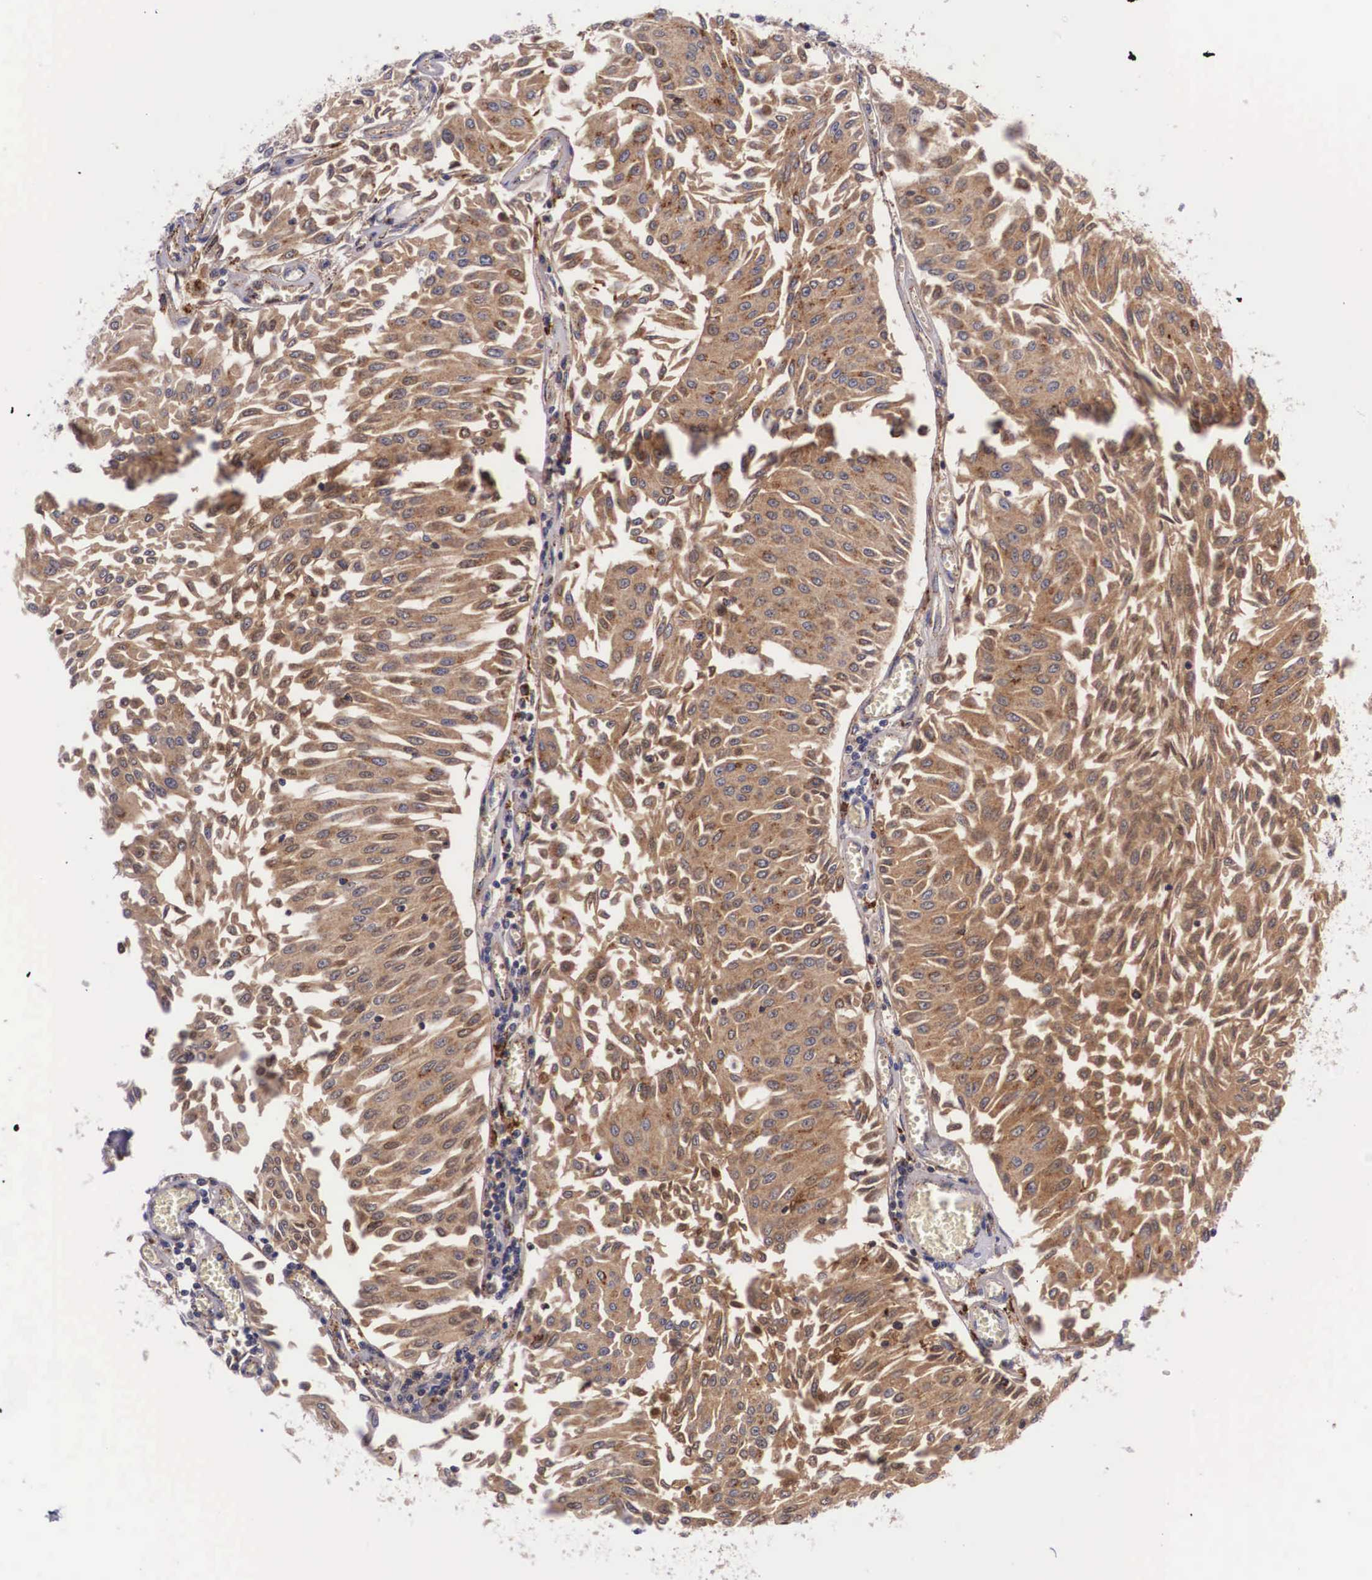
{"staining": {"intensity": "moderate", "quantity": ">75%", "location": "cytoplasmic/membranous"}, "tissue": "urothelial cancer", "cell_type": "Tumor cells", "image_type": "cancer", "snomed": [{"axis": "morphology", "description": "Urothelial carcinoma, Low grade"}, {"axis": "topography", "description": "Urinary bladder"}], "caption": "The photomicrograph exhibits staining of urothelial cancer, revealing moderate cytoplasmic/membranous protein expression (brown color) within tumor cells.", "gene": "NAGA", "patient": {"sex": "male", "age": 86}}